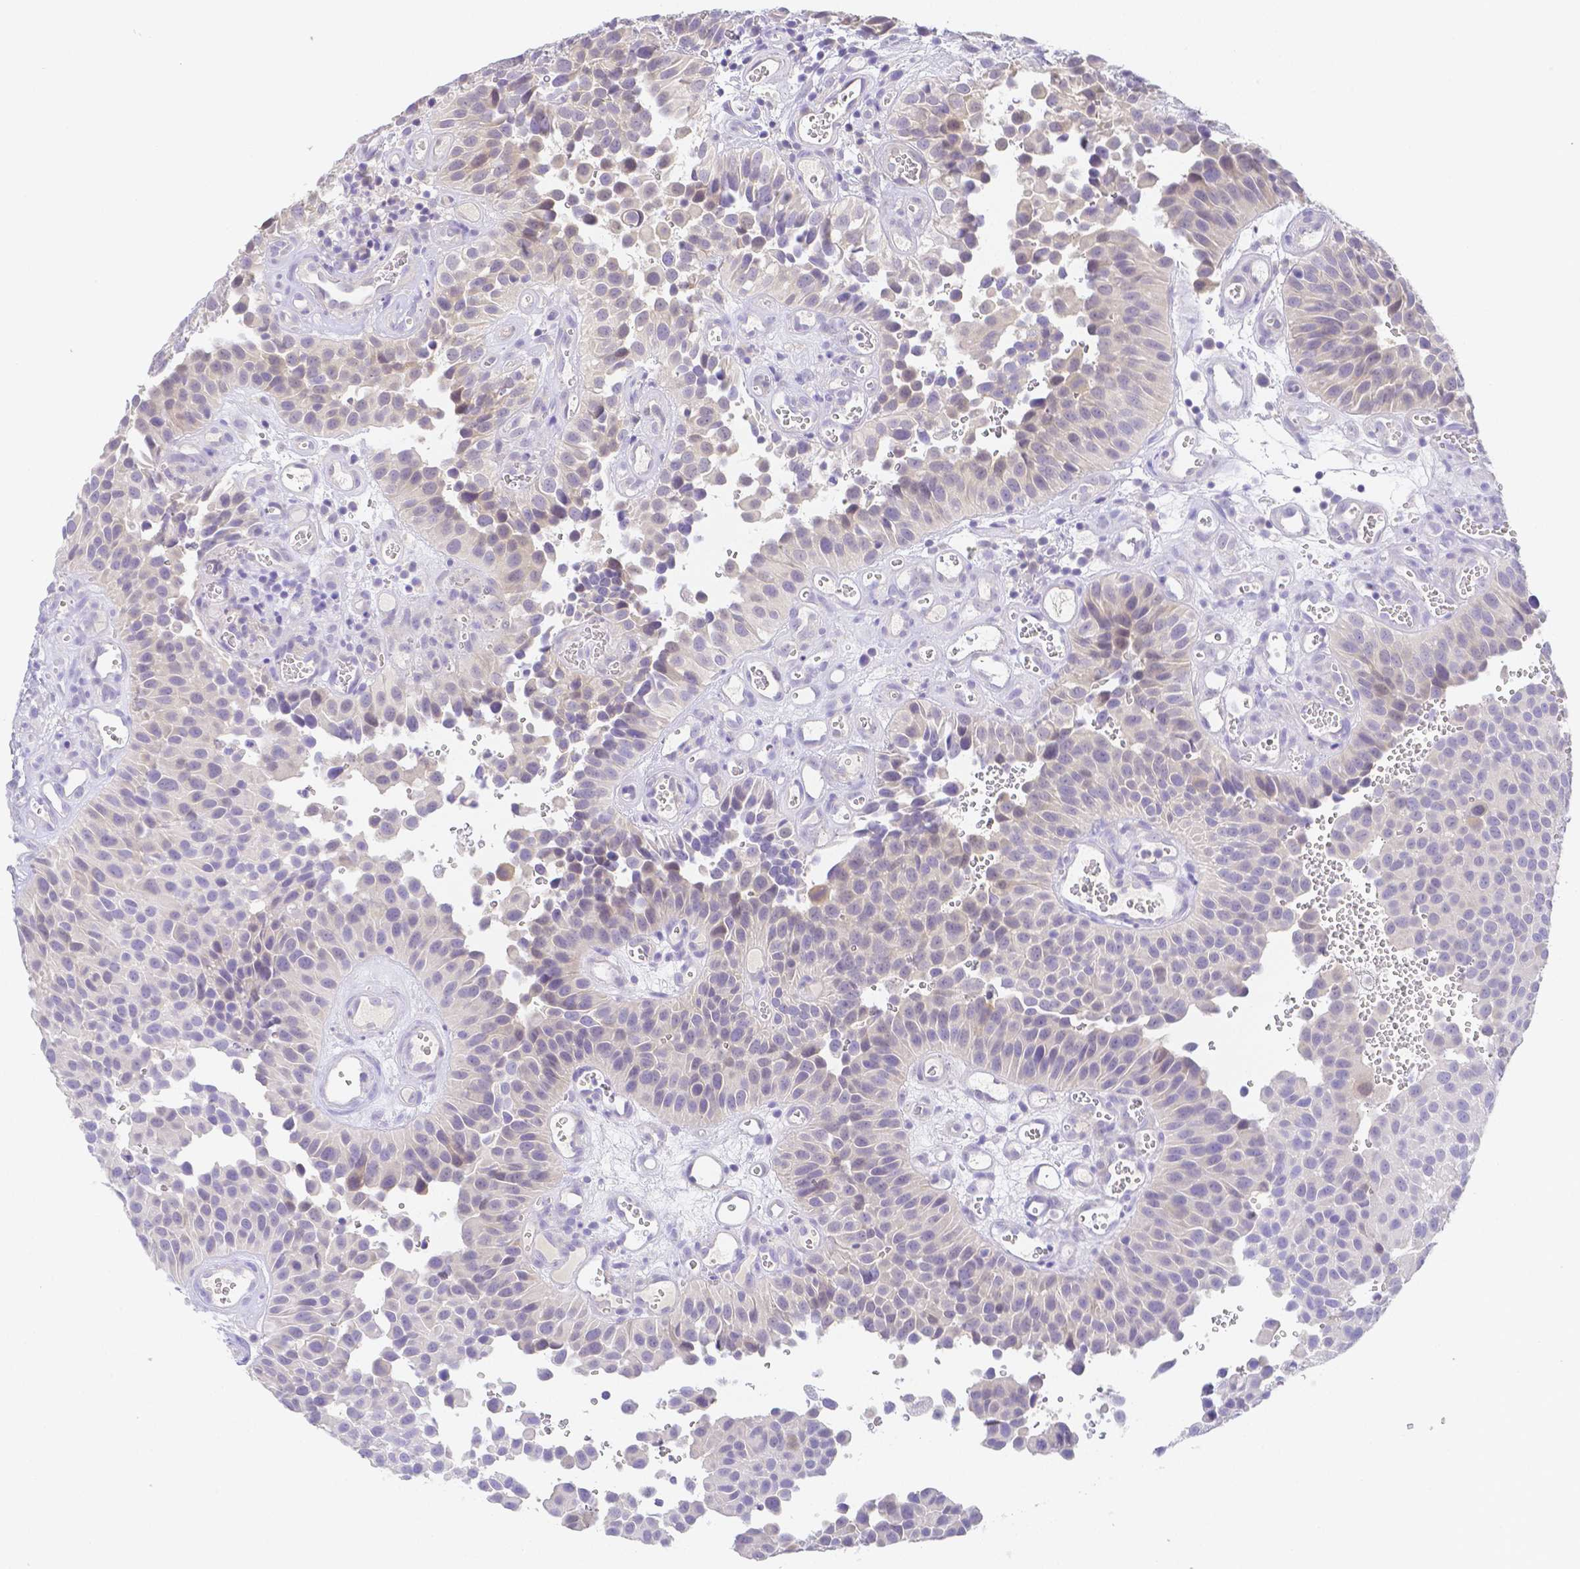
{"staining": {"intensity": "negative", "quantity": "none", "location": "none"}, "tissue": "urothelial cancer", "cell_type": "Tumor cells", "image_type": "cancer", "snomed": [{"axis": "morphology", "description": "Urothelial carcinoma, Low grade"}, {"axis": "topography", "description": "Urinary bladder"}], "caption": "This is a image of immunohistochemistry (IHC) staining of low-grade urothelial carcinoma, which shows no positivity in tumor cells. (Stains: DAB immunohistochemistry (IHC) with hematoxylin counter stain, Microscopy: brightfield microscopy at high magnification).", "gene": "ZG16B", "patient": {"sex": "male", "age": 76}}